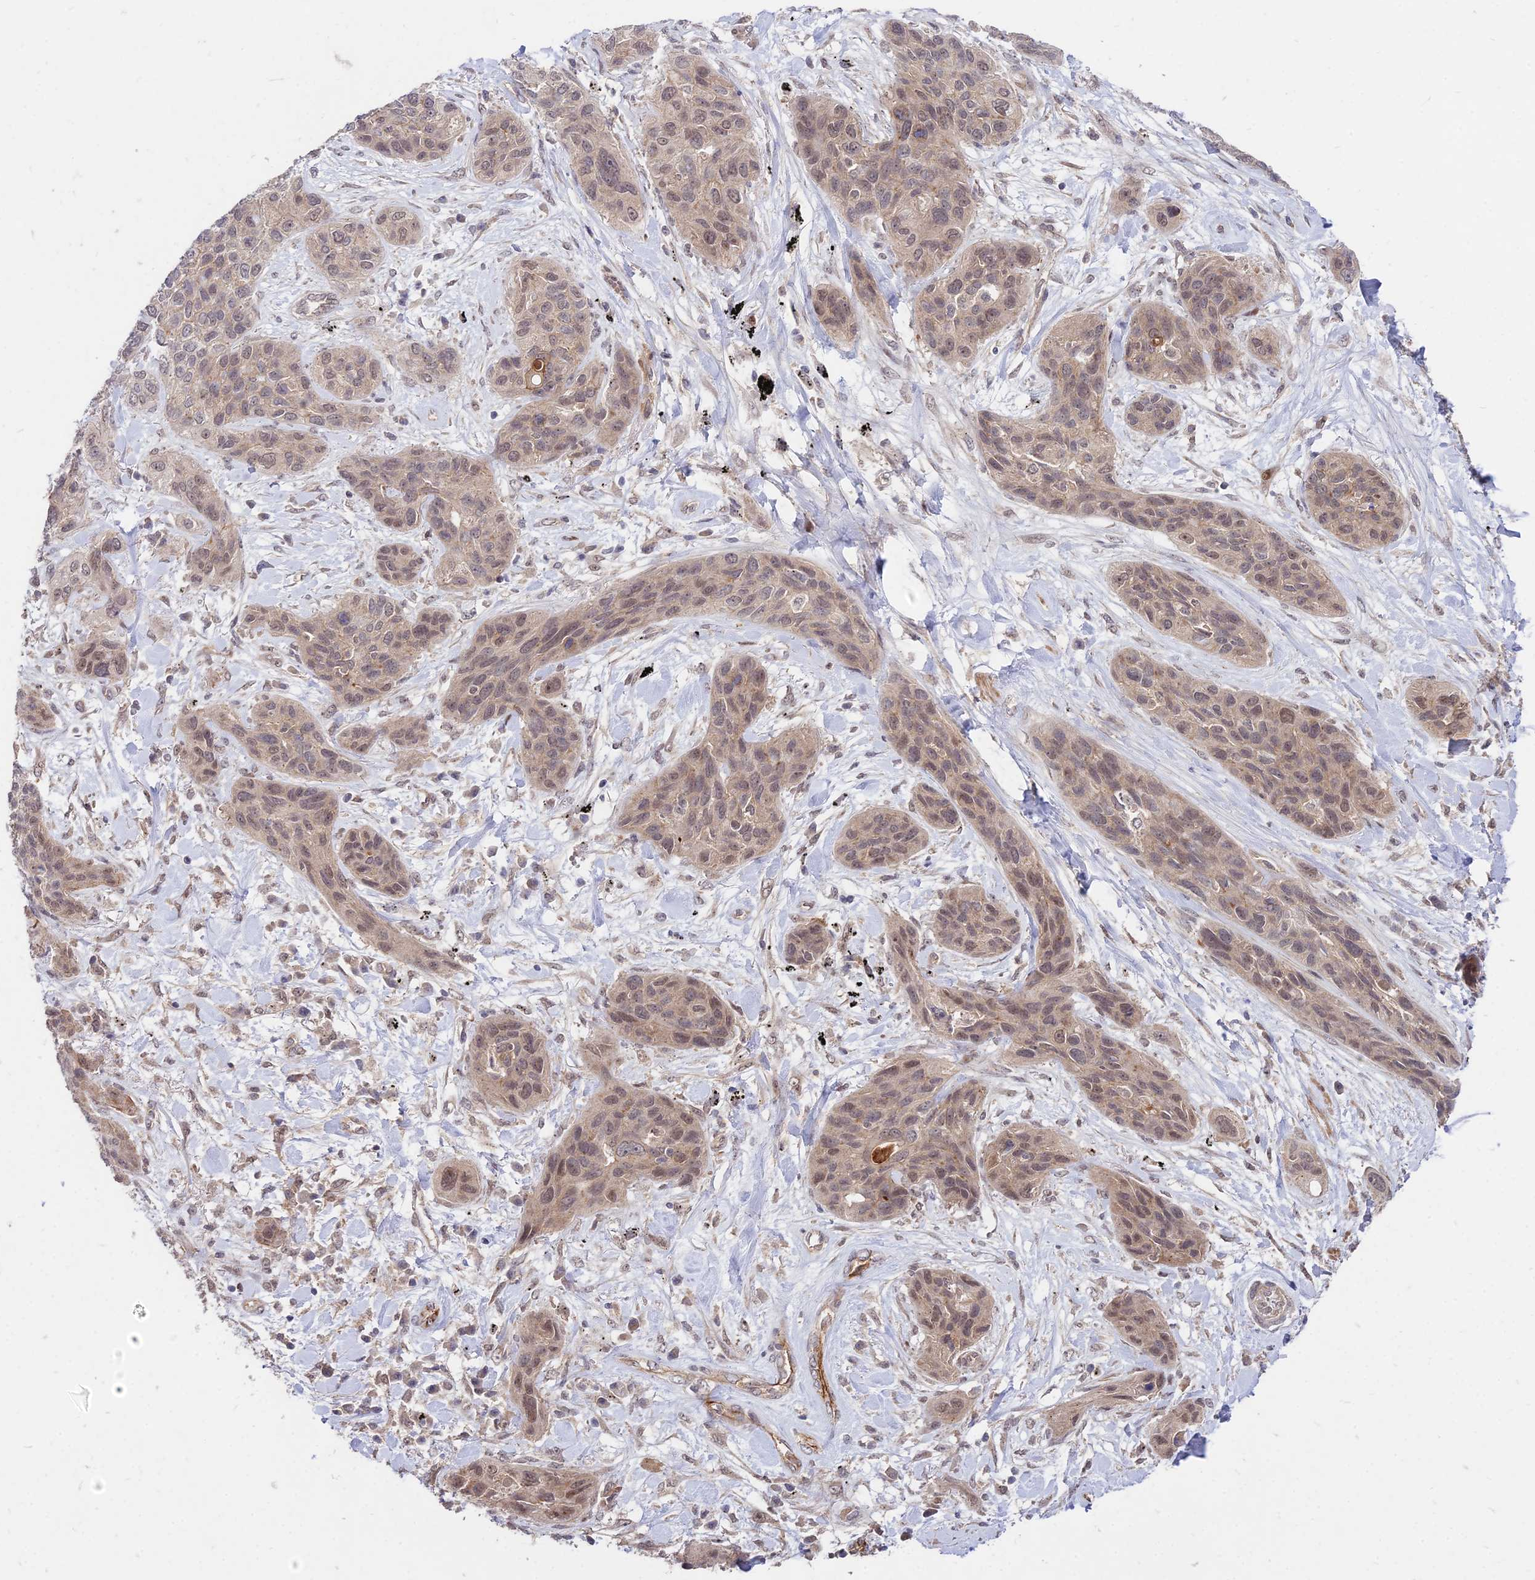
{"staining": {"intensity": "moderate", "quantity": ">75%", "location": "nuclear"}, "tissue": "lung cancer", "cell_type": "Tumor cells", "image_type": "cancer", "snomed": [{"axis": "morphology", "description": "Squamous cell carcinoma, NOS"}, {"axis": "topography", "description": "Lung"}], "caption": "Human squamous cell carcinoma (lung) stained with a protein marker exhibits moderate staining in tumor cells.", "gene": "ZNF85", "patient": {"sex": "female", "age": 70}}